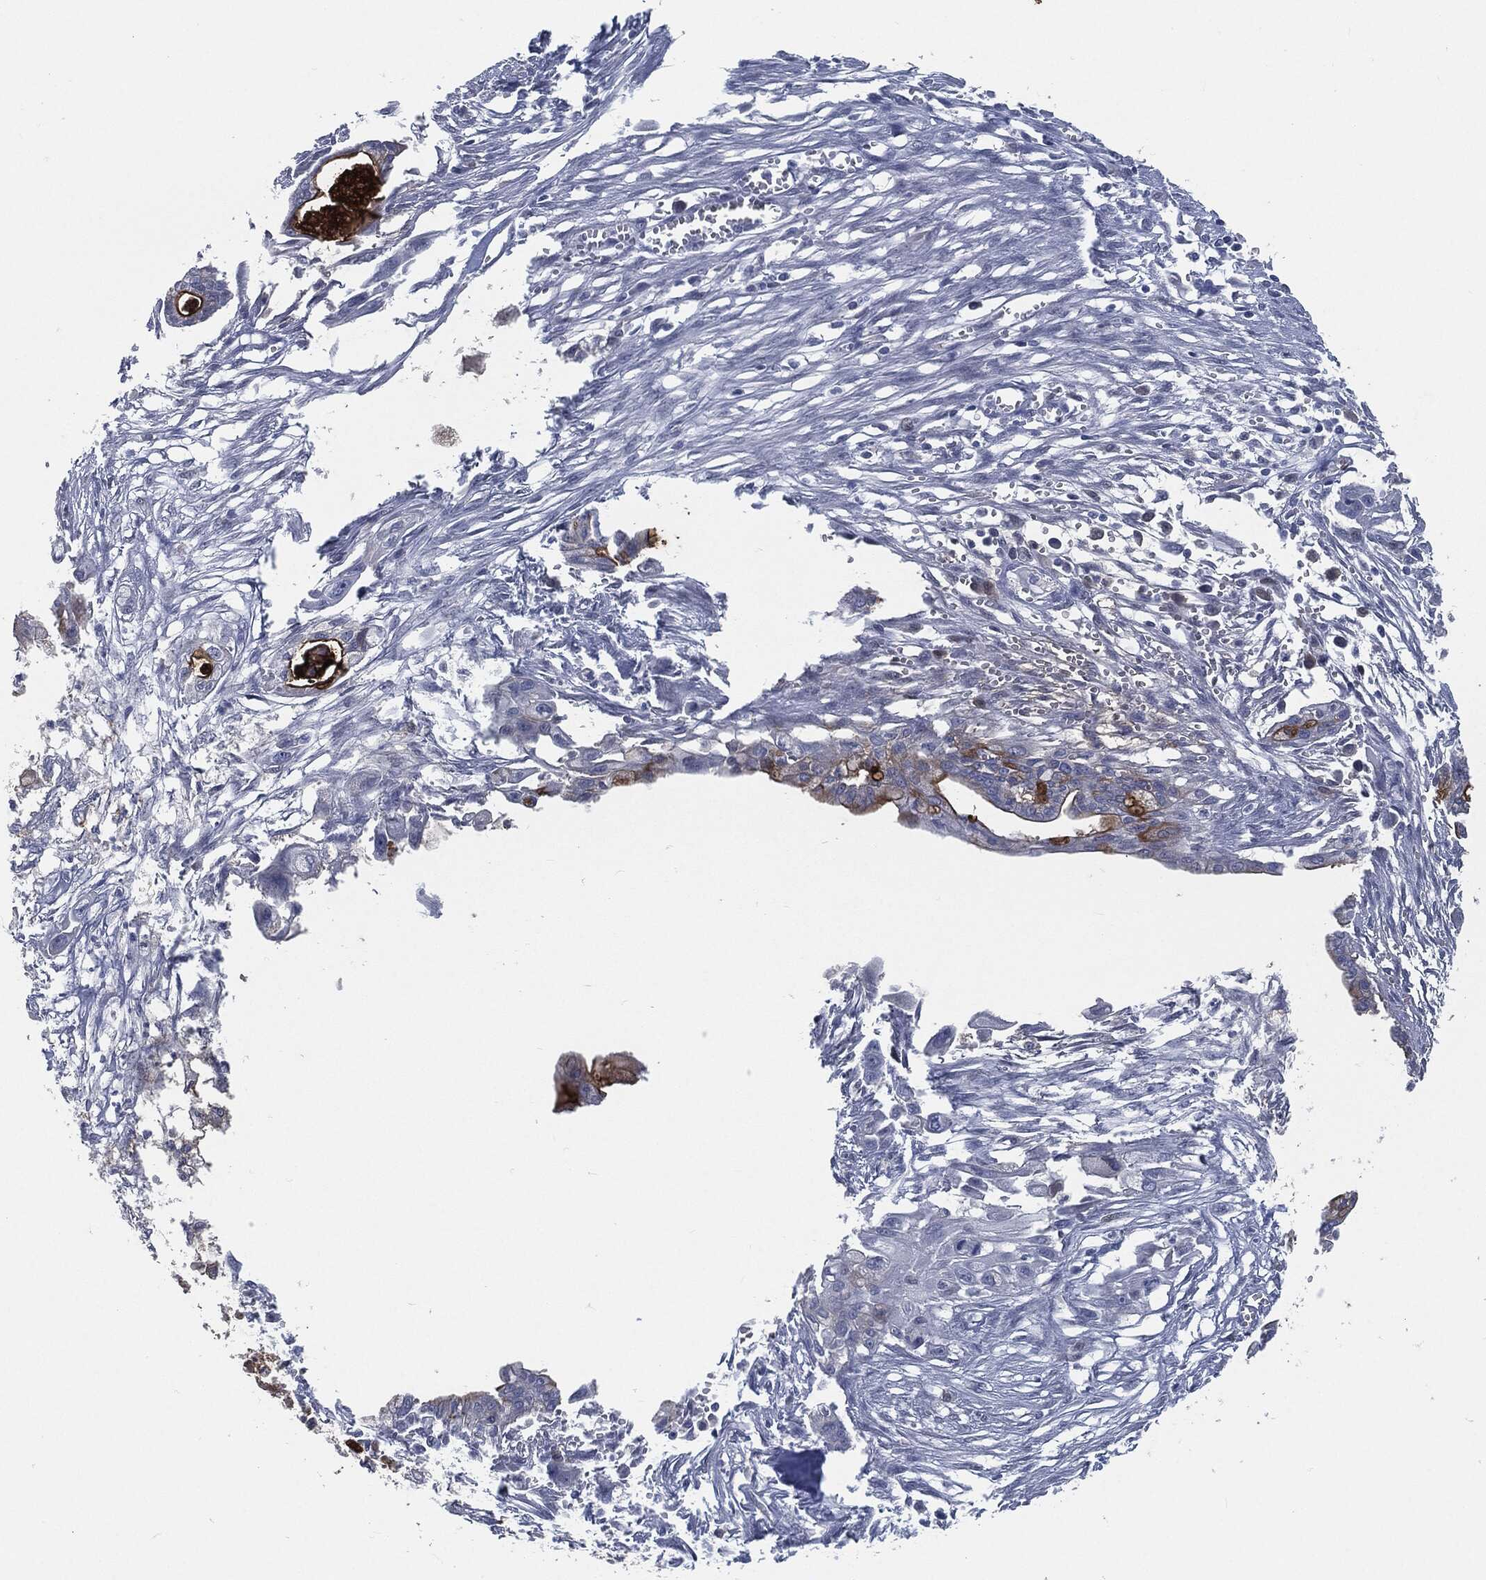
{"staining": {"intensity": "strong", "quantity": "<25%", "location": "cytoplasmic/membranous"}, "tissue": "pancreatic cancer", "cell_type": "Tumor cells", "image_type": "cancer", "snomed": [{"axis": "morphology", "description": "Normal tissue, NOS"}, {"axis": "morphology", "description": "Adenocarcinoma, NOS"}, {"axis": "topography", "description": "Pancreas"}], "caption": "Brown immunohistochemical staining in human pancreatic cancer exhibits strong cytoplasmic/membranous staining in about <25% of tumor cells. Using DAB (3,3'-diaminobenzidine) (brown) and hematoxylin (blue) stains, captured at high magnification using brightfield microscopy.", "gene": "PROM1", "patient": {"sex": "female", "age": 58}}